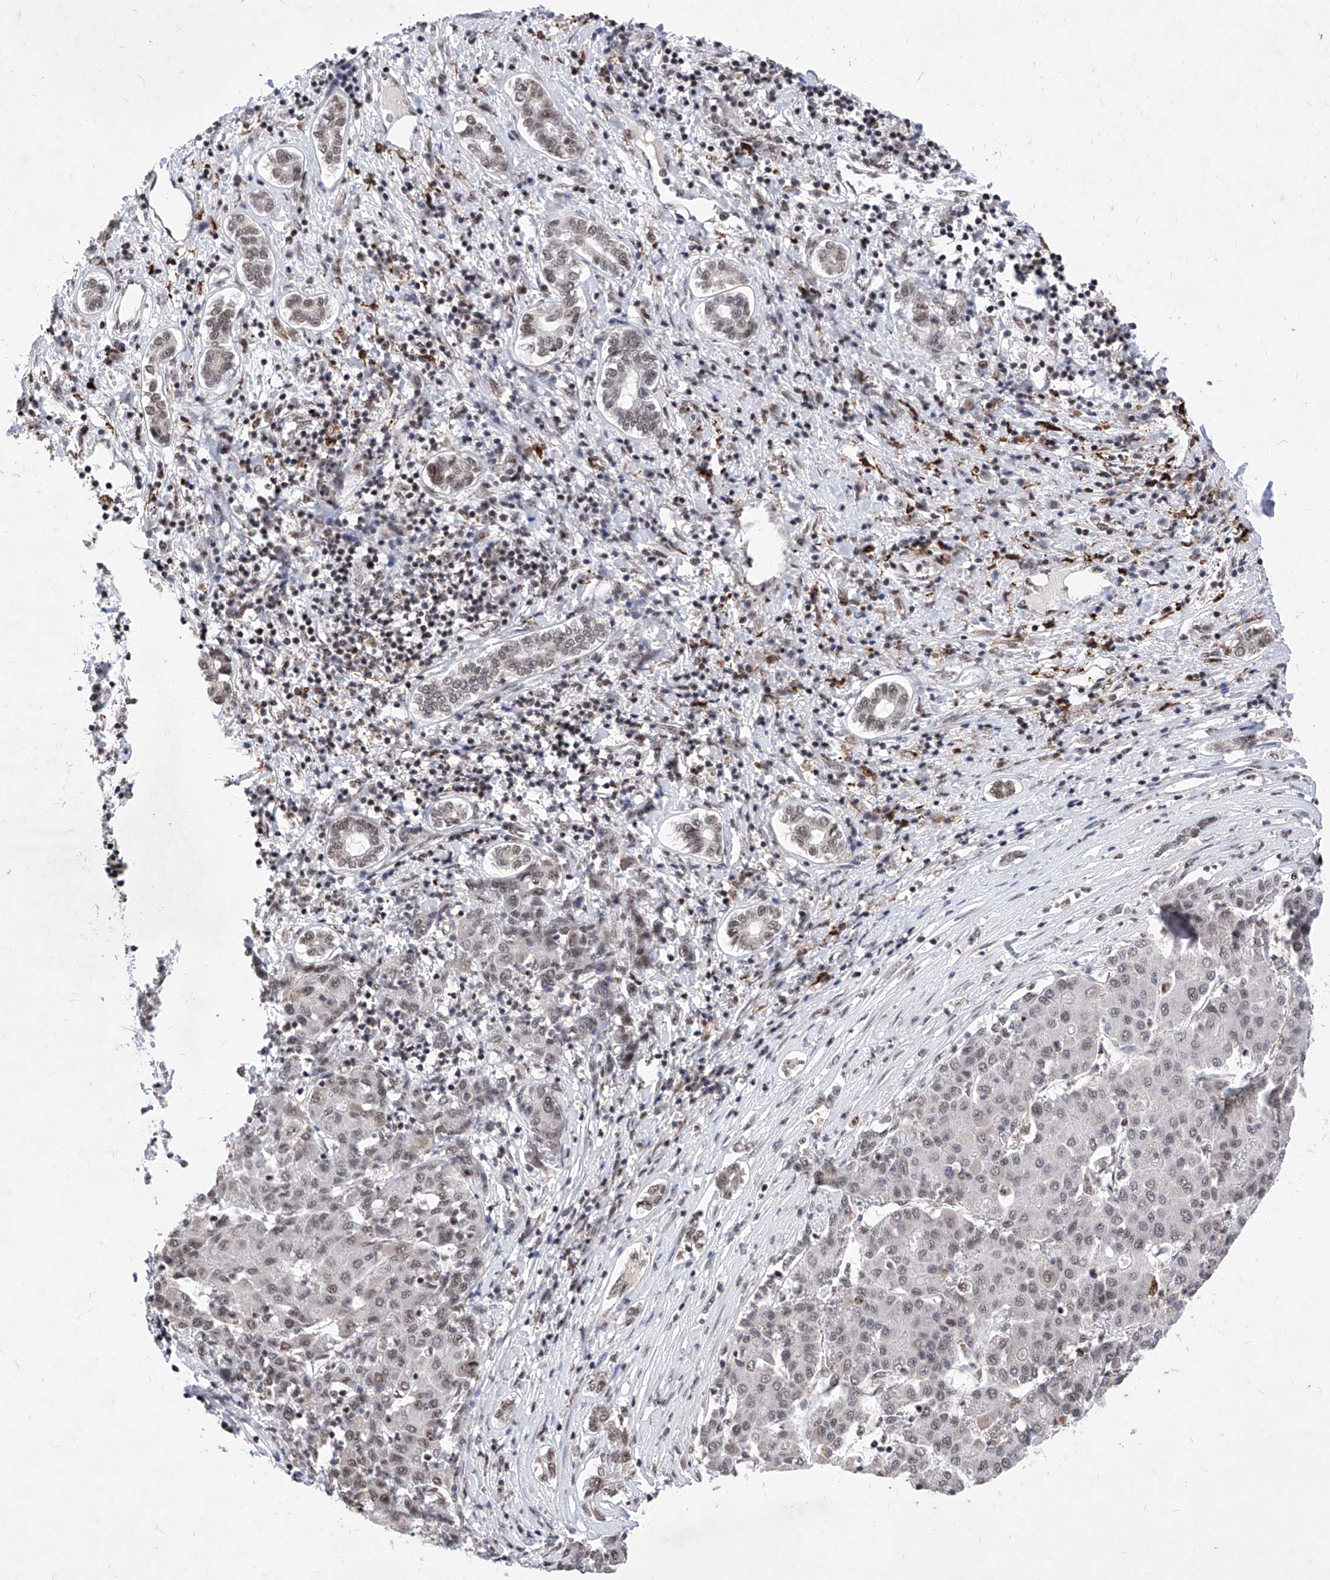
{"staining": {"intensity": "weak", "quantity": ">75%", "location": "nuclear"}, "tissue": "liver cancer", "cell_type": "Tumor cells", "image_type": "cancer", "snomed": [{"axis": "morphology", "description": "Carcinoma, Hepatocellular, NOS"}, {"axis": "topography", "description": "Liver"}], "caption": "Tumor cells show weak nuclear expression in approximately >75% of cells in hepatocellular carcinoma (liver).", "gene": "PHF5A", "patient": {"sex": "male", "age": 65}}